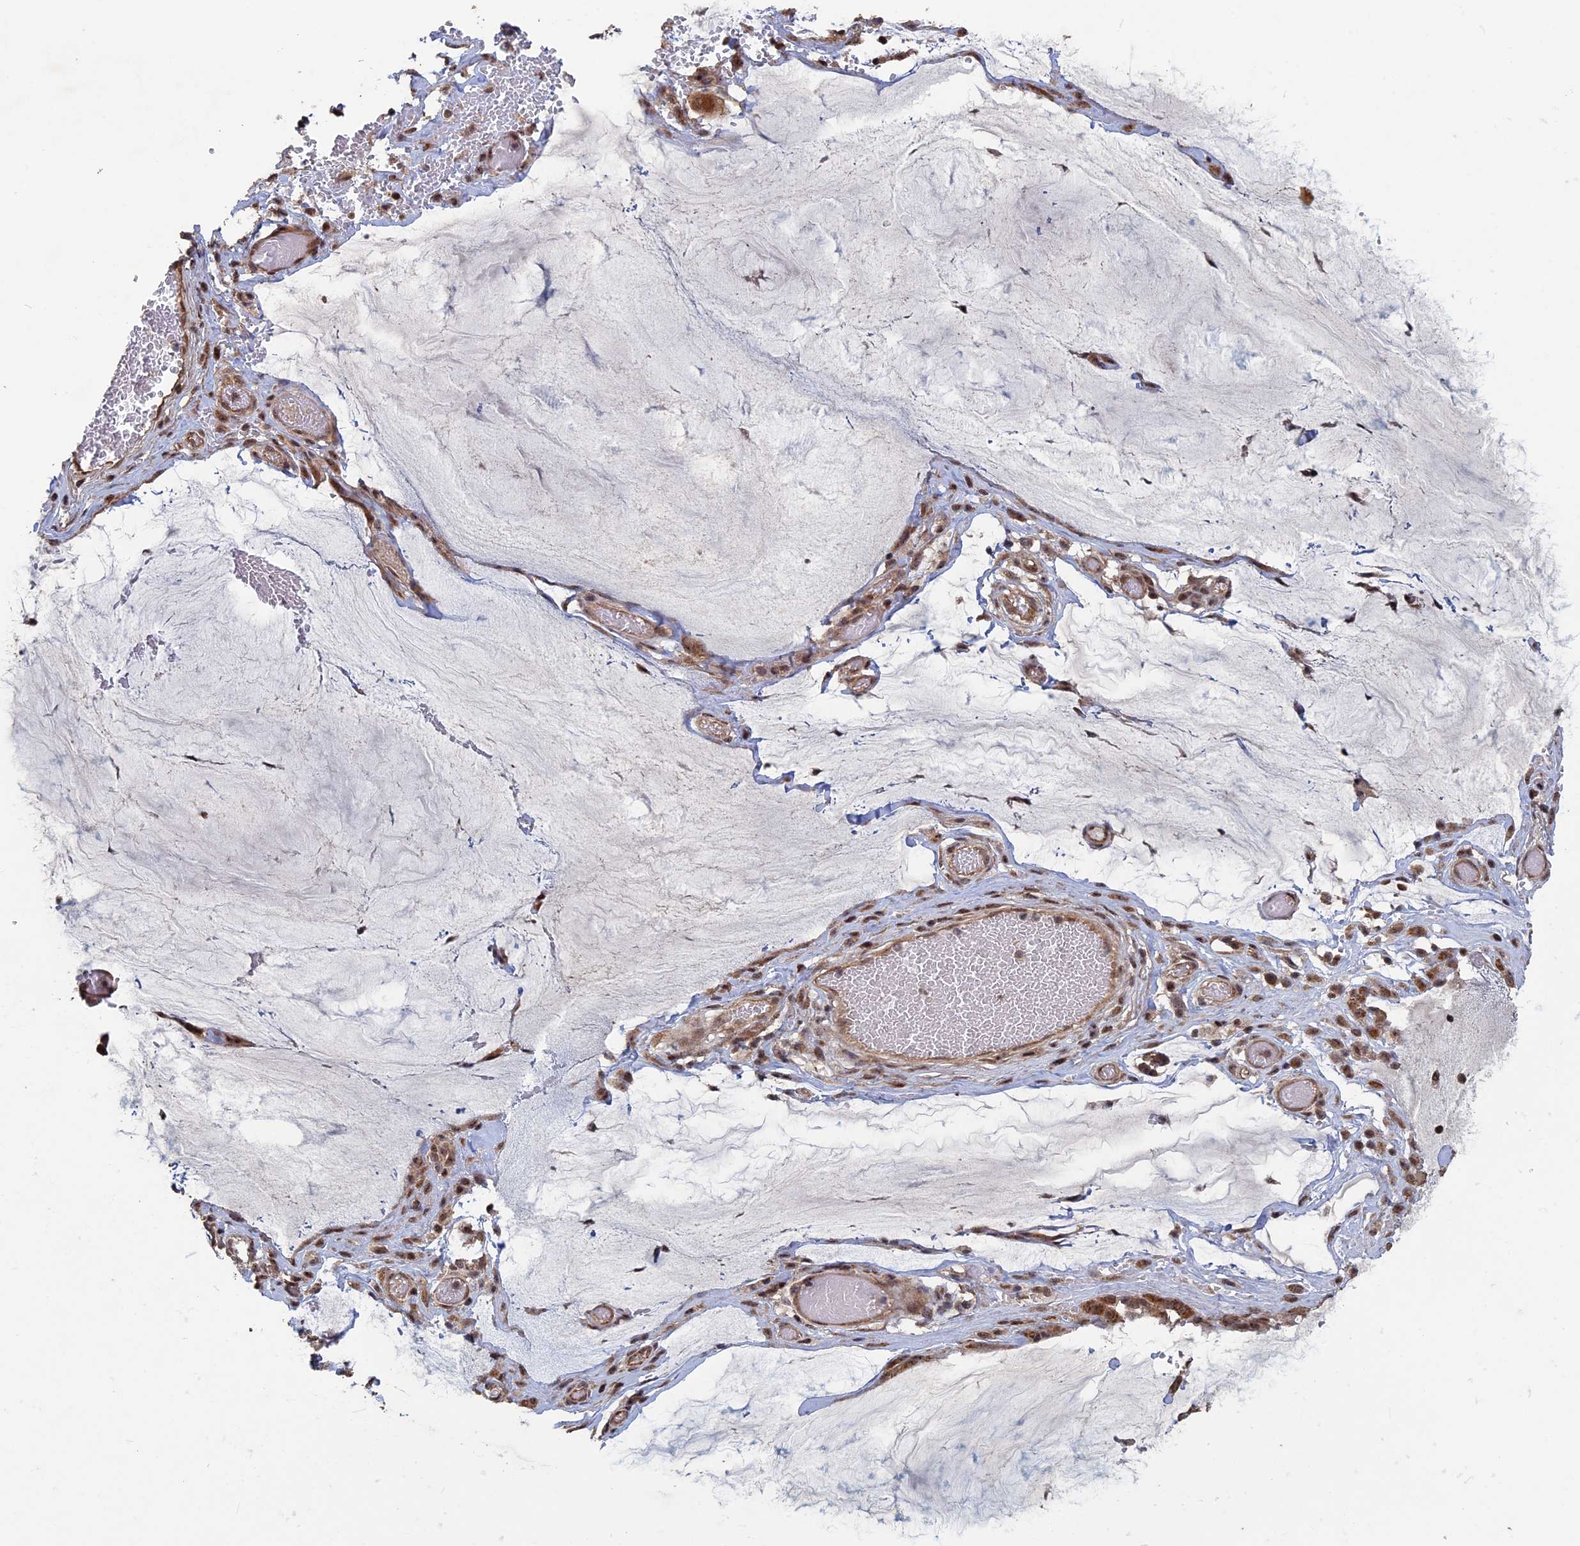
{"staining": {"intensity": "moderate", "quantity": ">75%", "location": "cytoplasmic/membranous"}, "tissue": "ovarian cancer", "cell_type": "Tumor cells", "image_type": "cancer", "snomed": [{"axis": "morphology", "description": "Cystadenocarcinoma, mucinous, NOS"}, {"axis": "topography", "description": "Ovary"}], "caption": "Immunohistochemistry (IHC) of ovarian cancer shows medium levels of moderate cytoplasmic/membranous staining in approximately >75% of tumor cells.", "gene": "KIAA1328", "patient": {"sex": "female", "age": 73}}